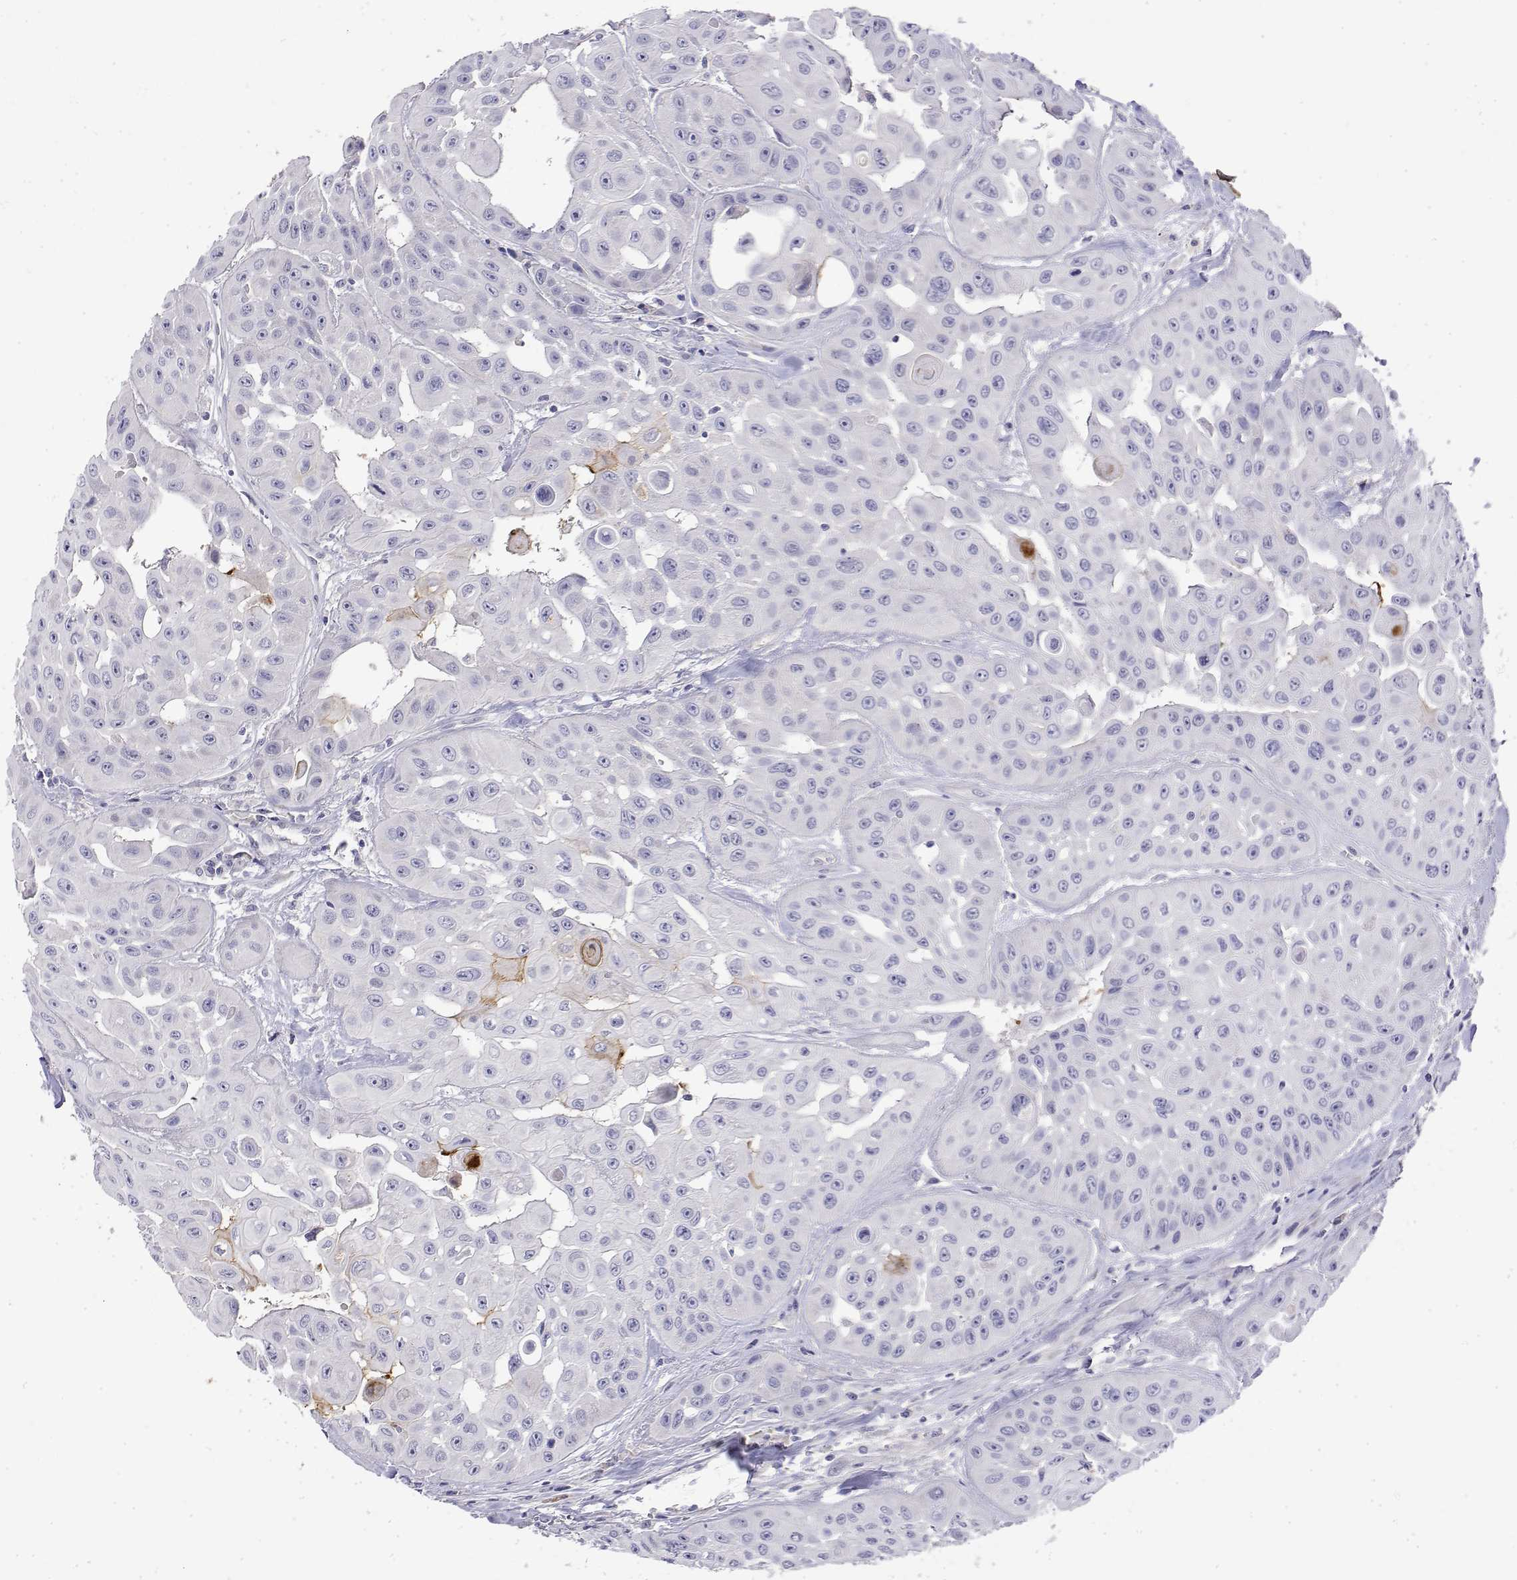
{"staining": {"intensity": "negative", "quantity": "none", "location": "none"}, "tissue": "head and neck cancer", "cell_type": "Tumor cells", "image_type": "cancer", "snomed": [{"axis": "morphology", "description": "Adenocarcinoma, NOS"}, {"axis": "topography", "description": "Head-Neck"}], "caption": "The immunohistochemistry image has no significant staining in tumor cells of head and neck cancer (adenocarcinoma) tissue.", "gene": "LY6D", "patient": {"sex": "male", "age": 73}}